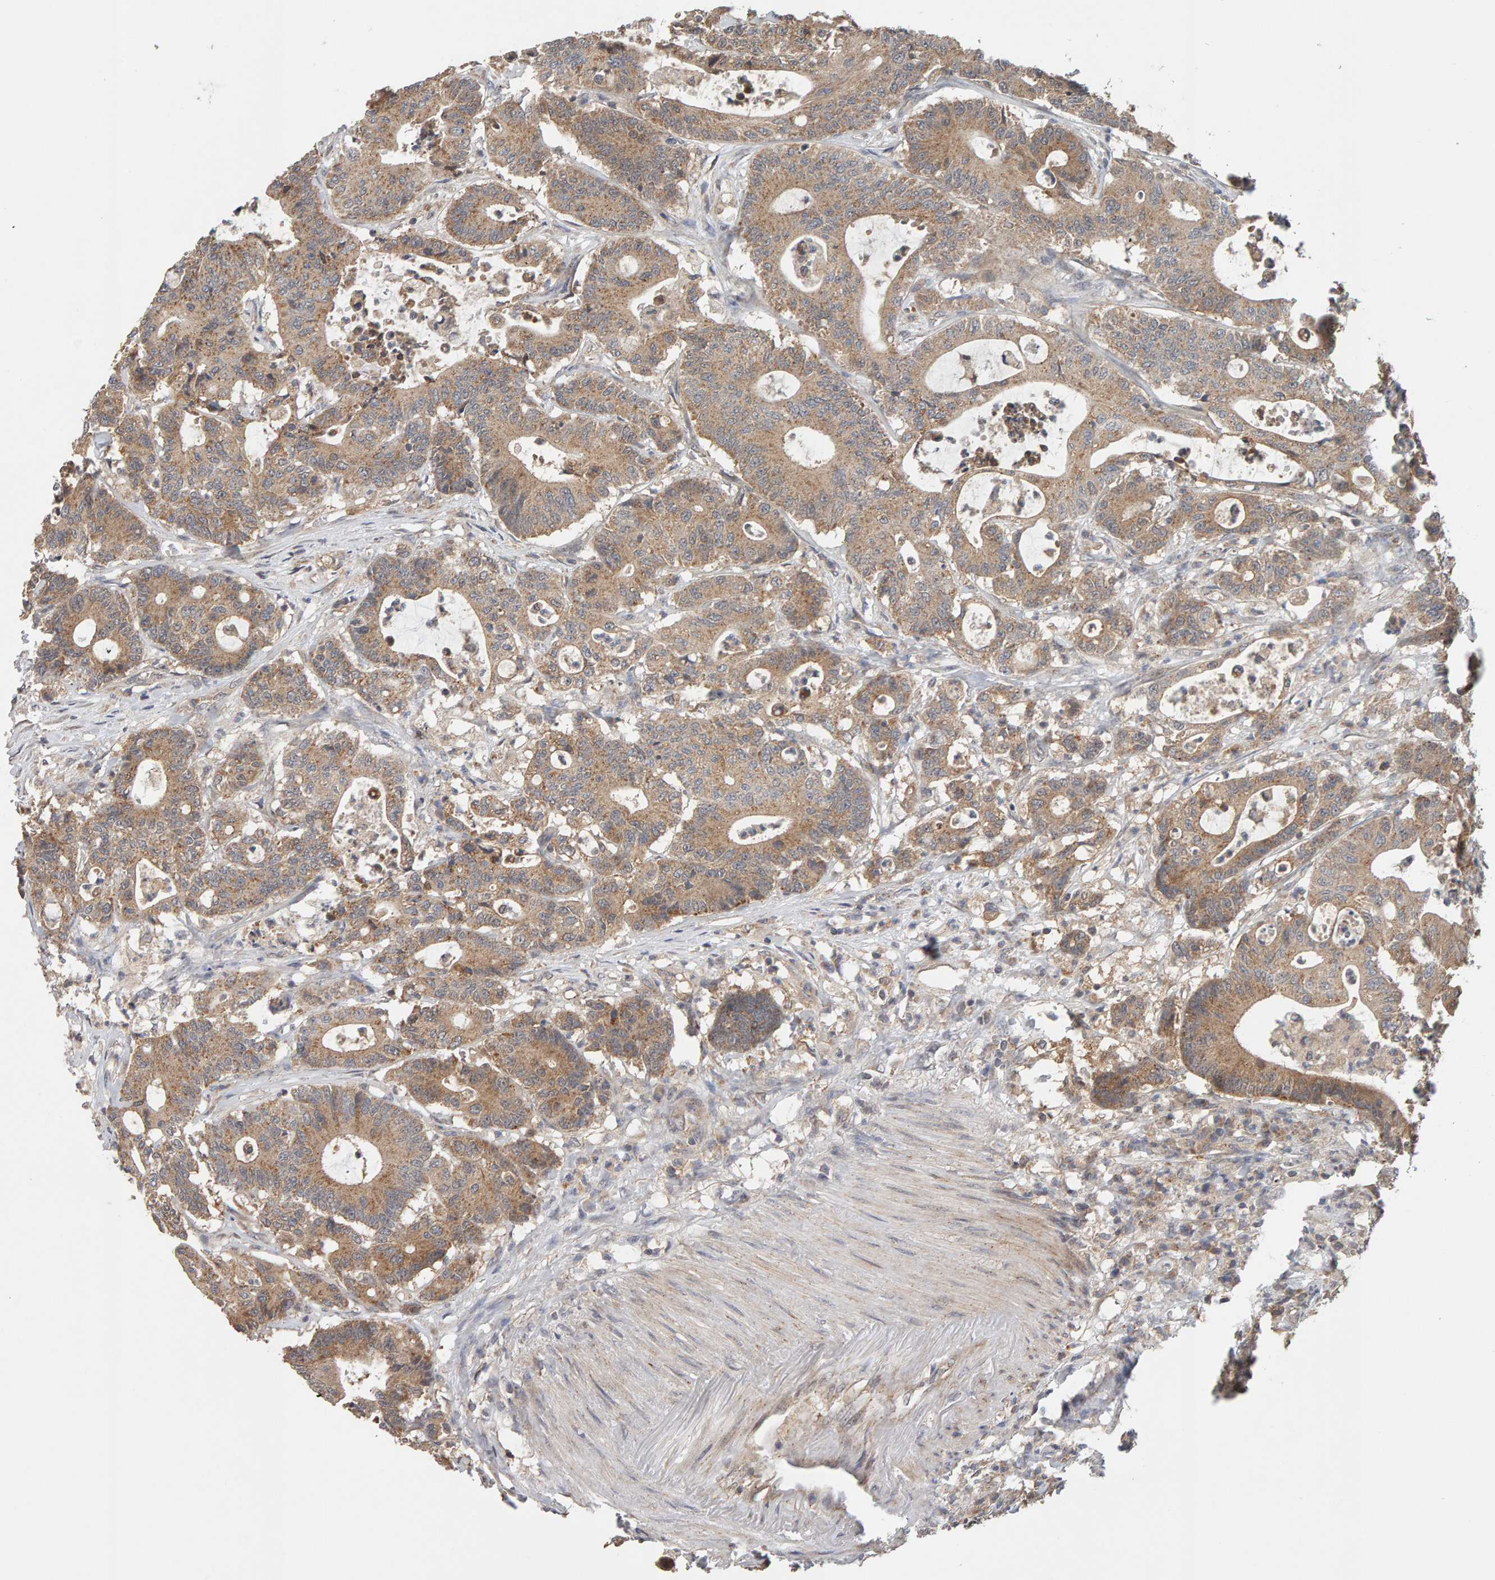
{"staining": {"intensity": "moderate", "quantity": ">75%", "location": "cytoplasmic/membranous"}, "tissue": "colorectal cancer", "cell_type": "Tumor cells", "image_type": "cancer", "snomed": [{"axis": "morphology", "description": "Adenocarcinoma, NOS"}, {"axis": "topography", "description": "Colon"}], "caption": "Colorectal cancer tissue shows moderate cytoplasmic/membranous expression in about >75% of tumor cells, visualized by immunohistochemistry. The staining was performed using DAB (3,3'-diaminobenzidine) to visualize the protein expression in brown, while the nuclei were stained in blue with hematoxylin (Magnification: 20x).", "gene": "DNAJC7", "patient": {"sex": "female", "age": 84}}